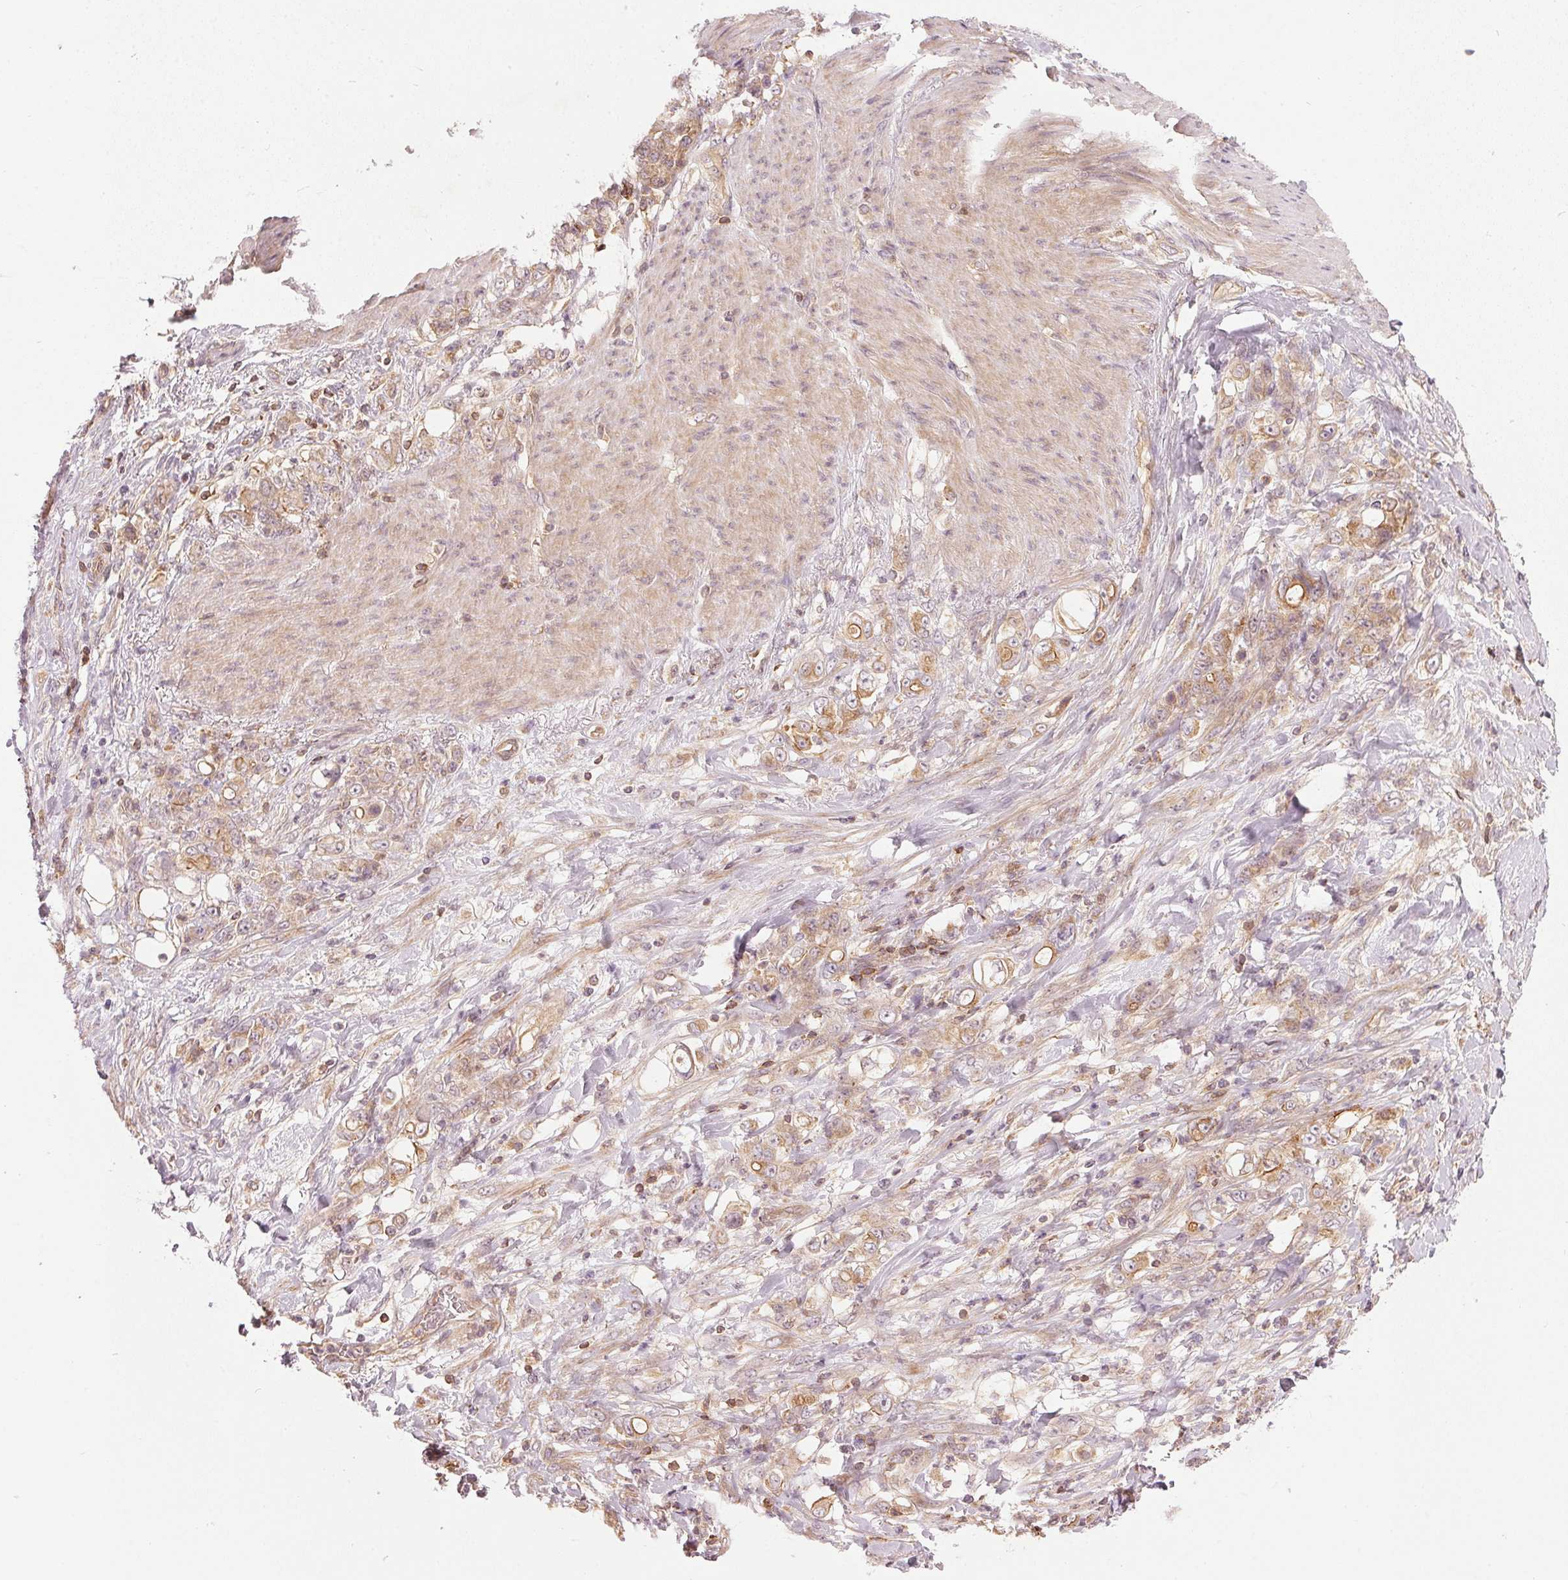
{"staining": {"intensity": "moderate", "quantity": ">75%", "location": "cytoplasmic/membranous"}, "tissue": "stomach cancer", "cell_type": "Tumor cells", "image_type": "cancer", "snomed": [{"axis": "morphology", "description": "Adenocarcinoma, NOS"}, {"axis": "topography", "description": "Stomach"}], "caption": "The histopathology image exhibits a brown stain indicating the presence of a protein in the cytoplasmic/membranous of tumor cells in adenocarcinoma (stomach).", "gene": "NADK2", "patient": {"sex": "female", "age": 79}}